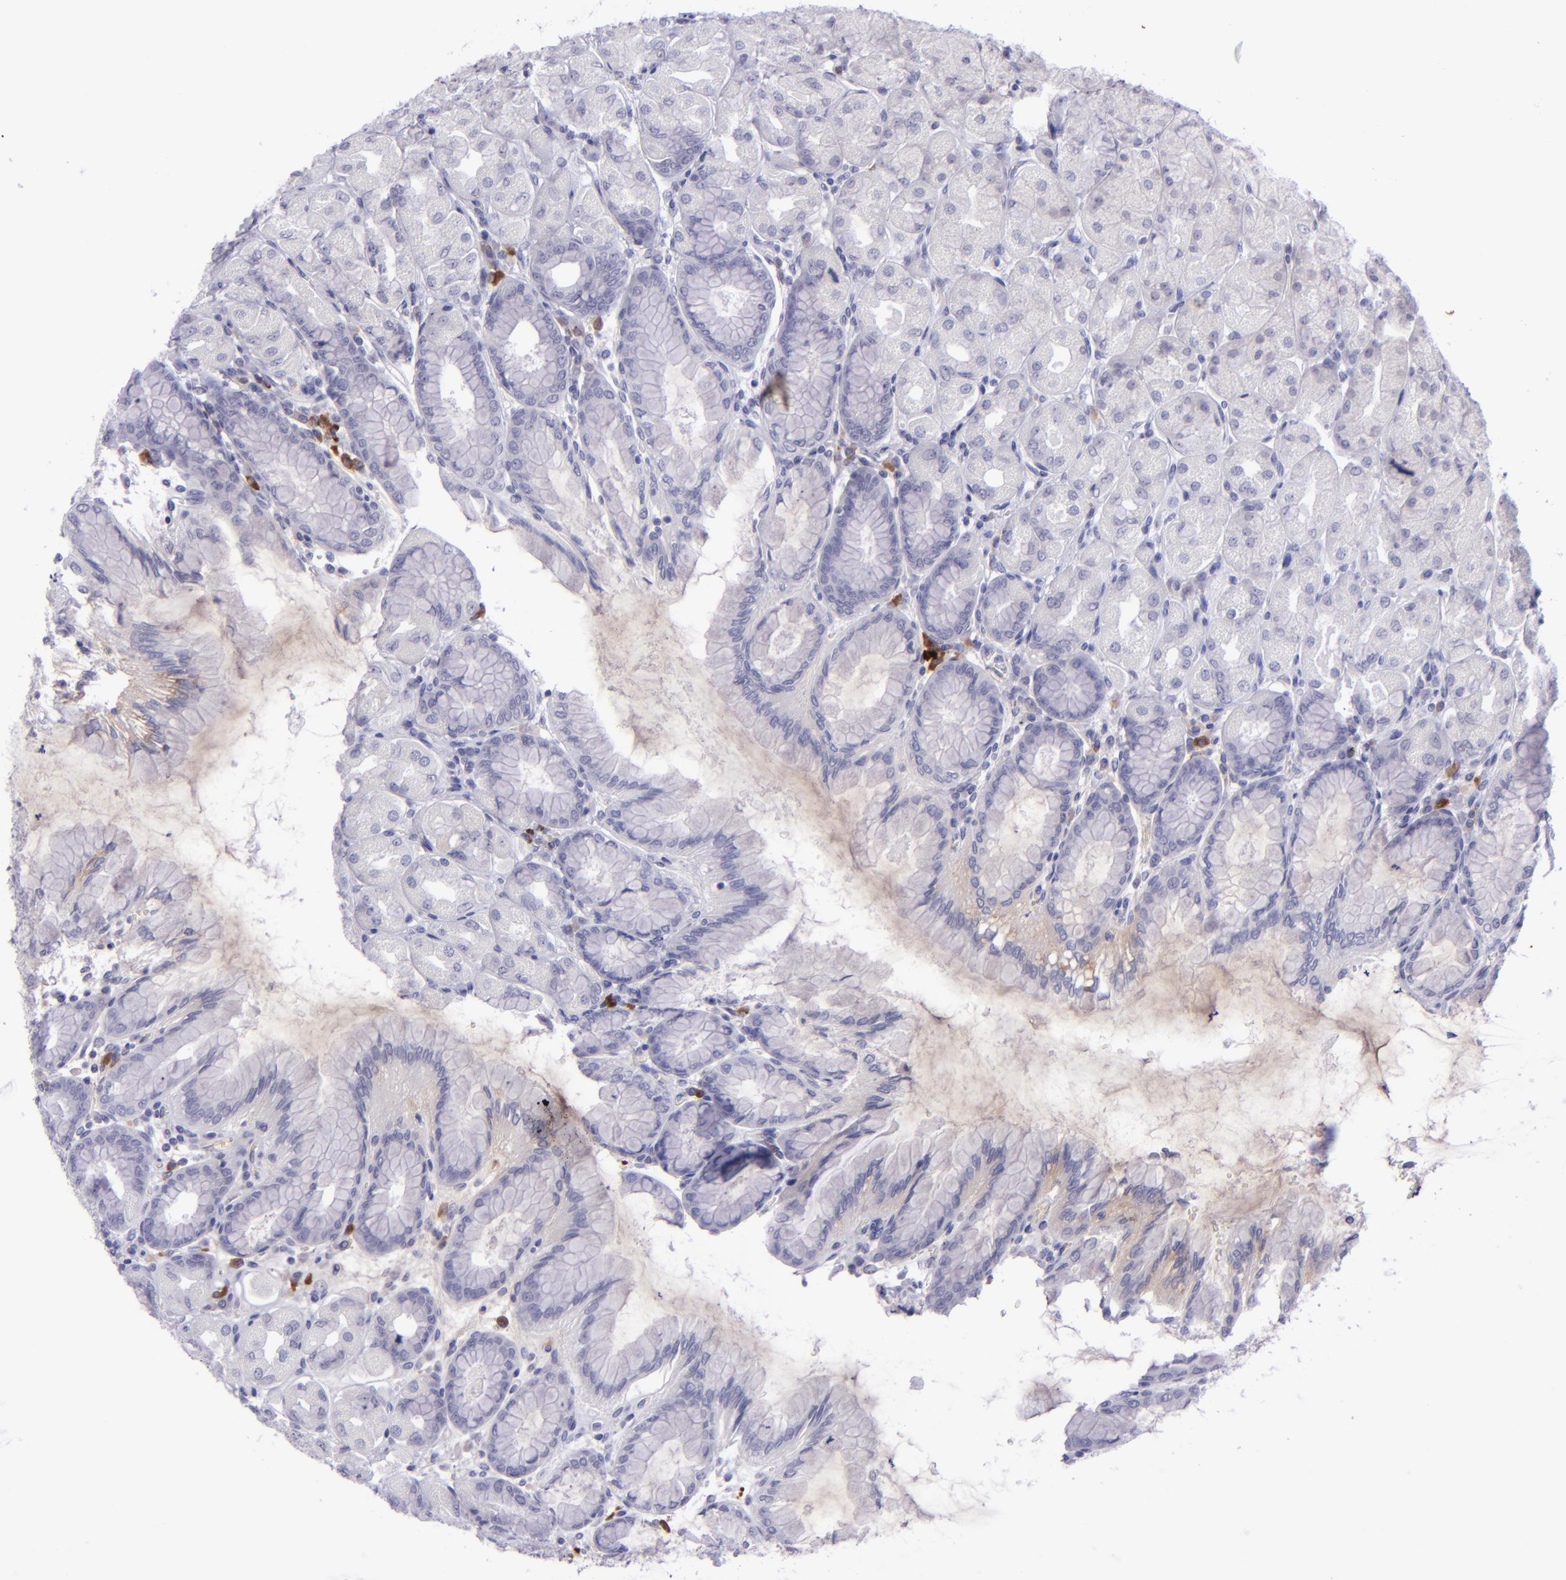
{"staining": {"intensity": "negative", "quantity": "none", "location": "none"}, "tissue": "stomach", "cell_type": "Glandular cells", "image_type": "normal", "snomed": [{"axis": "morphology", "description": "Normal tissue, NOS"}, {"axis": "topography", "description": "Stomach, upper"}], "caption": "The micrograph exhibits no staining of glandular cells in normal stomach.", "gene": "POU2F2", "patient": {"sex": "female", "age": 56}}